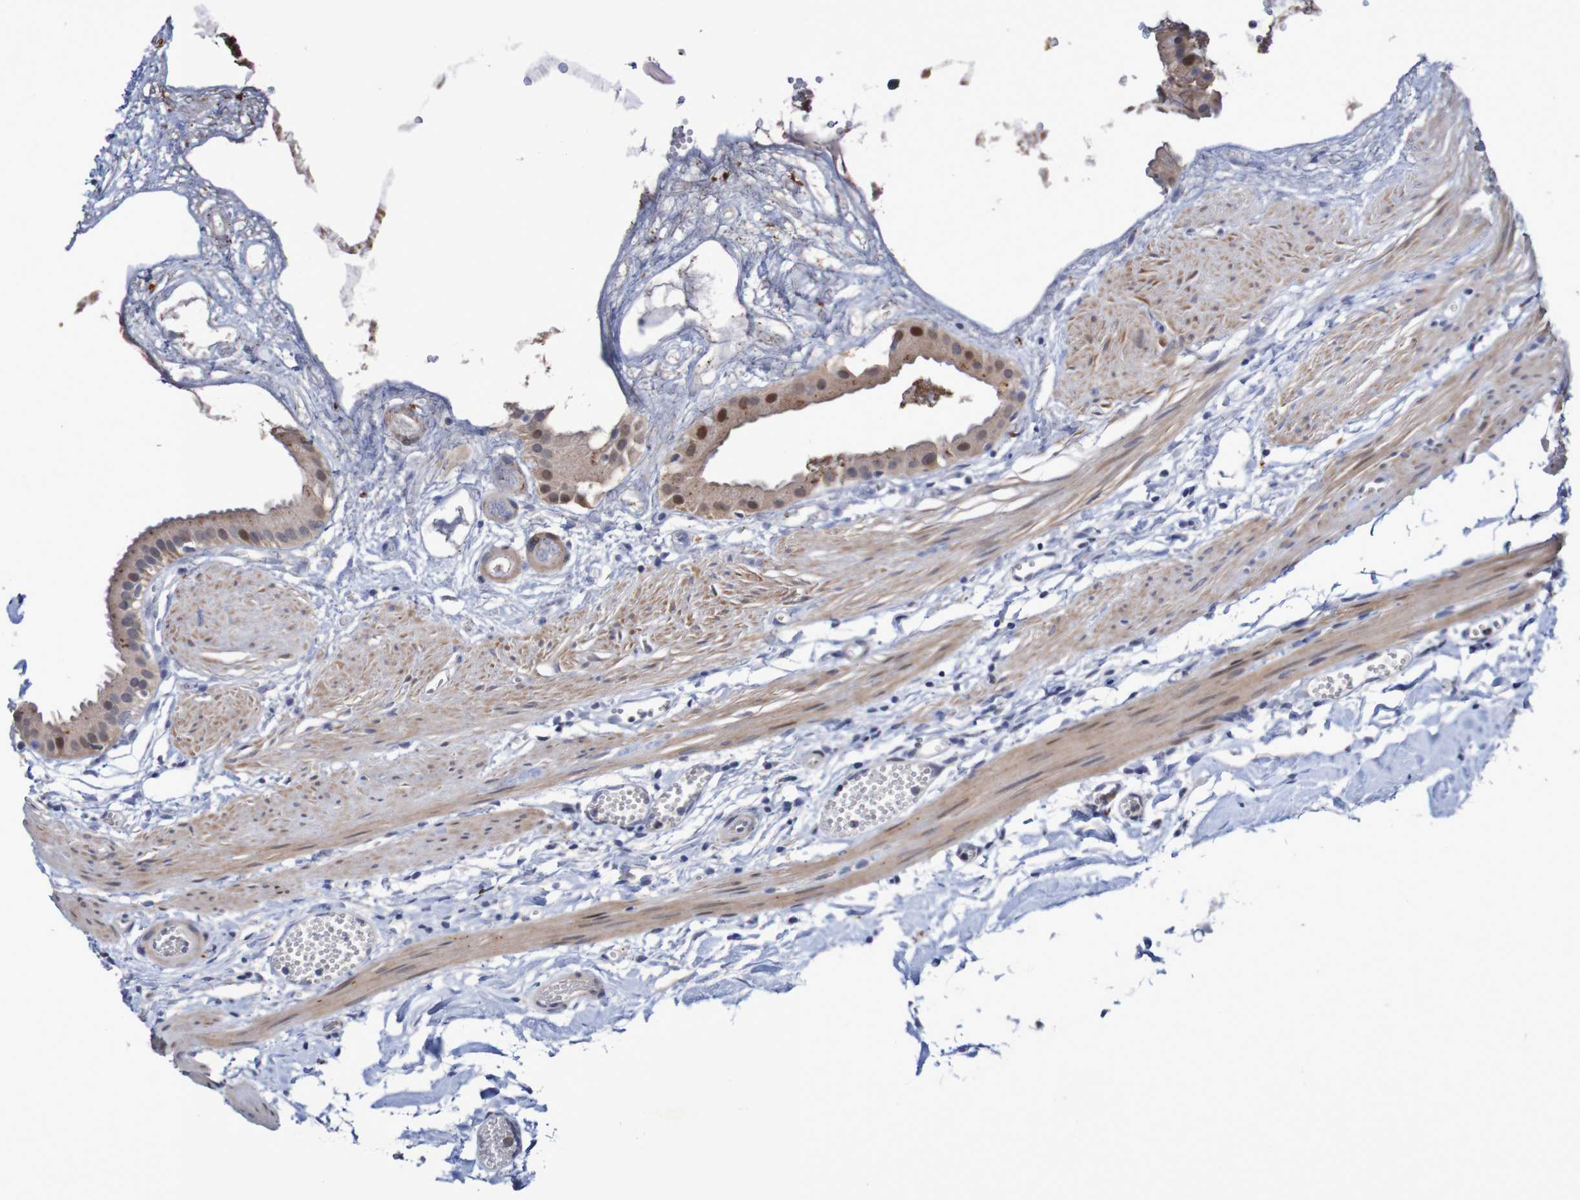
{"staining": {"intensity": "moderate", "quantity": ">75%", "location": "cytoplasmic/membranous,nuclear"}, "tissue": "gallbladder", "cell_type": "Glandular cells", "image_type": "normal", "snomed": [{"axis": "morphology", "description": "Normal tissue, NOS"}, {"axis": "topography", "description": "Gallbladder"}], "caption": "Immunohistochemical staining of unremarkable gallbladder exhibits >75% levels of moderate cytoplasmic/membranous,nuclear protein expression in approximately >75% of glandular cells.", "gene": "FBP1", "patient": {"sex": "female", "age": 64}}